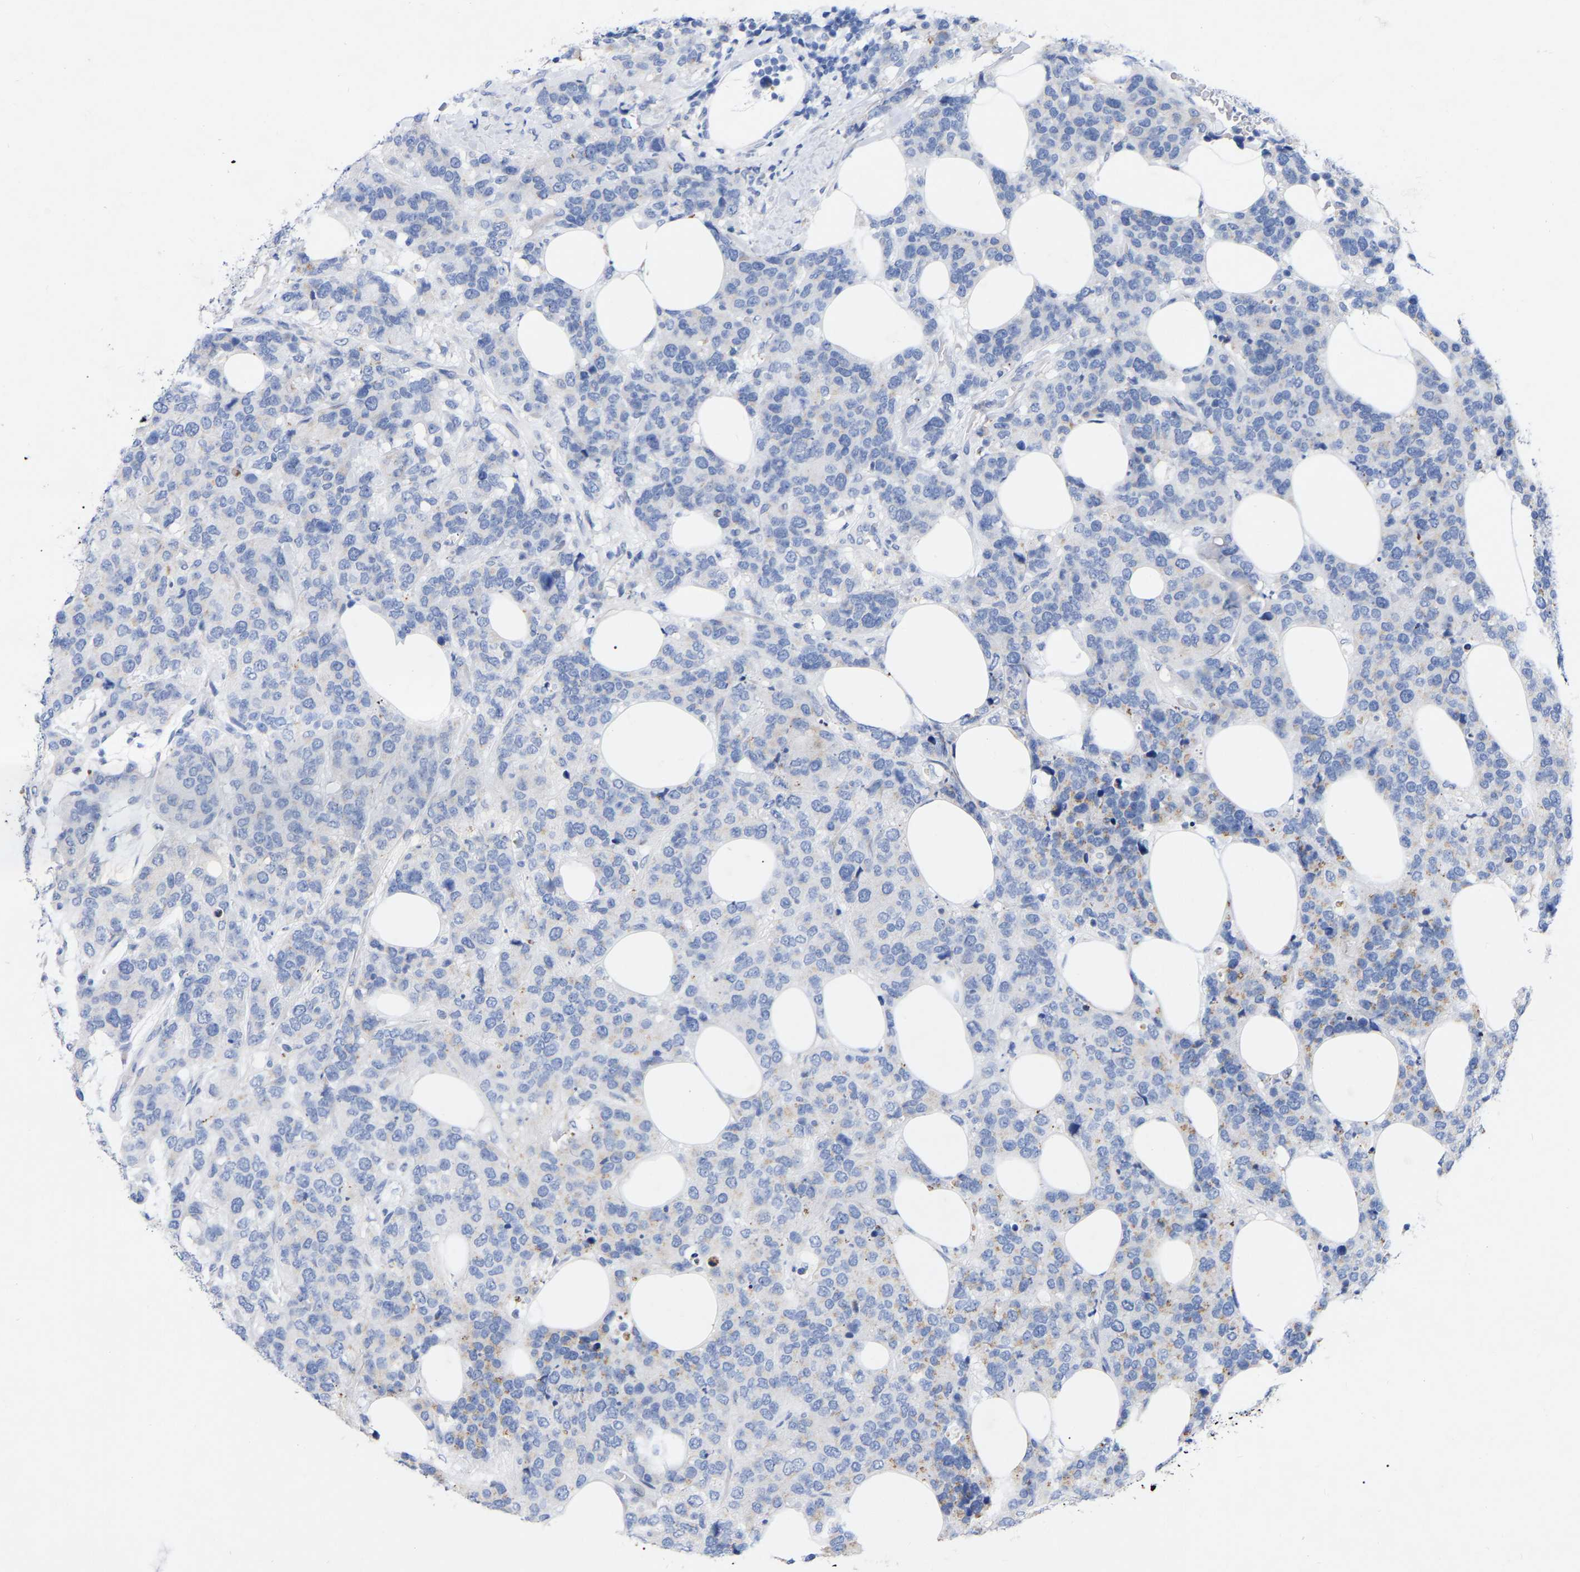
{"staining": {"intensity": "negative", "quantity": "none", "location": "none"}, "tissue": "breast cancer", "cell_type": "Tumor cells", "image_type": "cancer", "snomed": [{"axis": "morphology", "description": "Lobular carcinoma"}, {"axis": "topography", "description": "Breast"}], "caption": "There is no significant staining in tumor cells of lobular carcinoma (breast). The staining was performed using DAB to visualize the protein expression in brown, while the nuclei were stained in blue with hematoxylin (Magnification: 20x).", "gene": "STRIP2", "patient": {"sex": "female", "age": 59}}